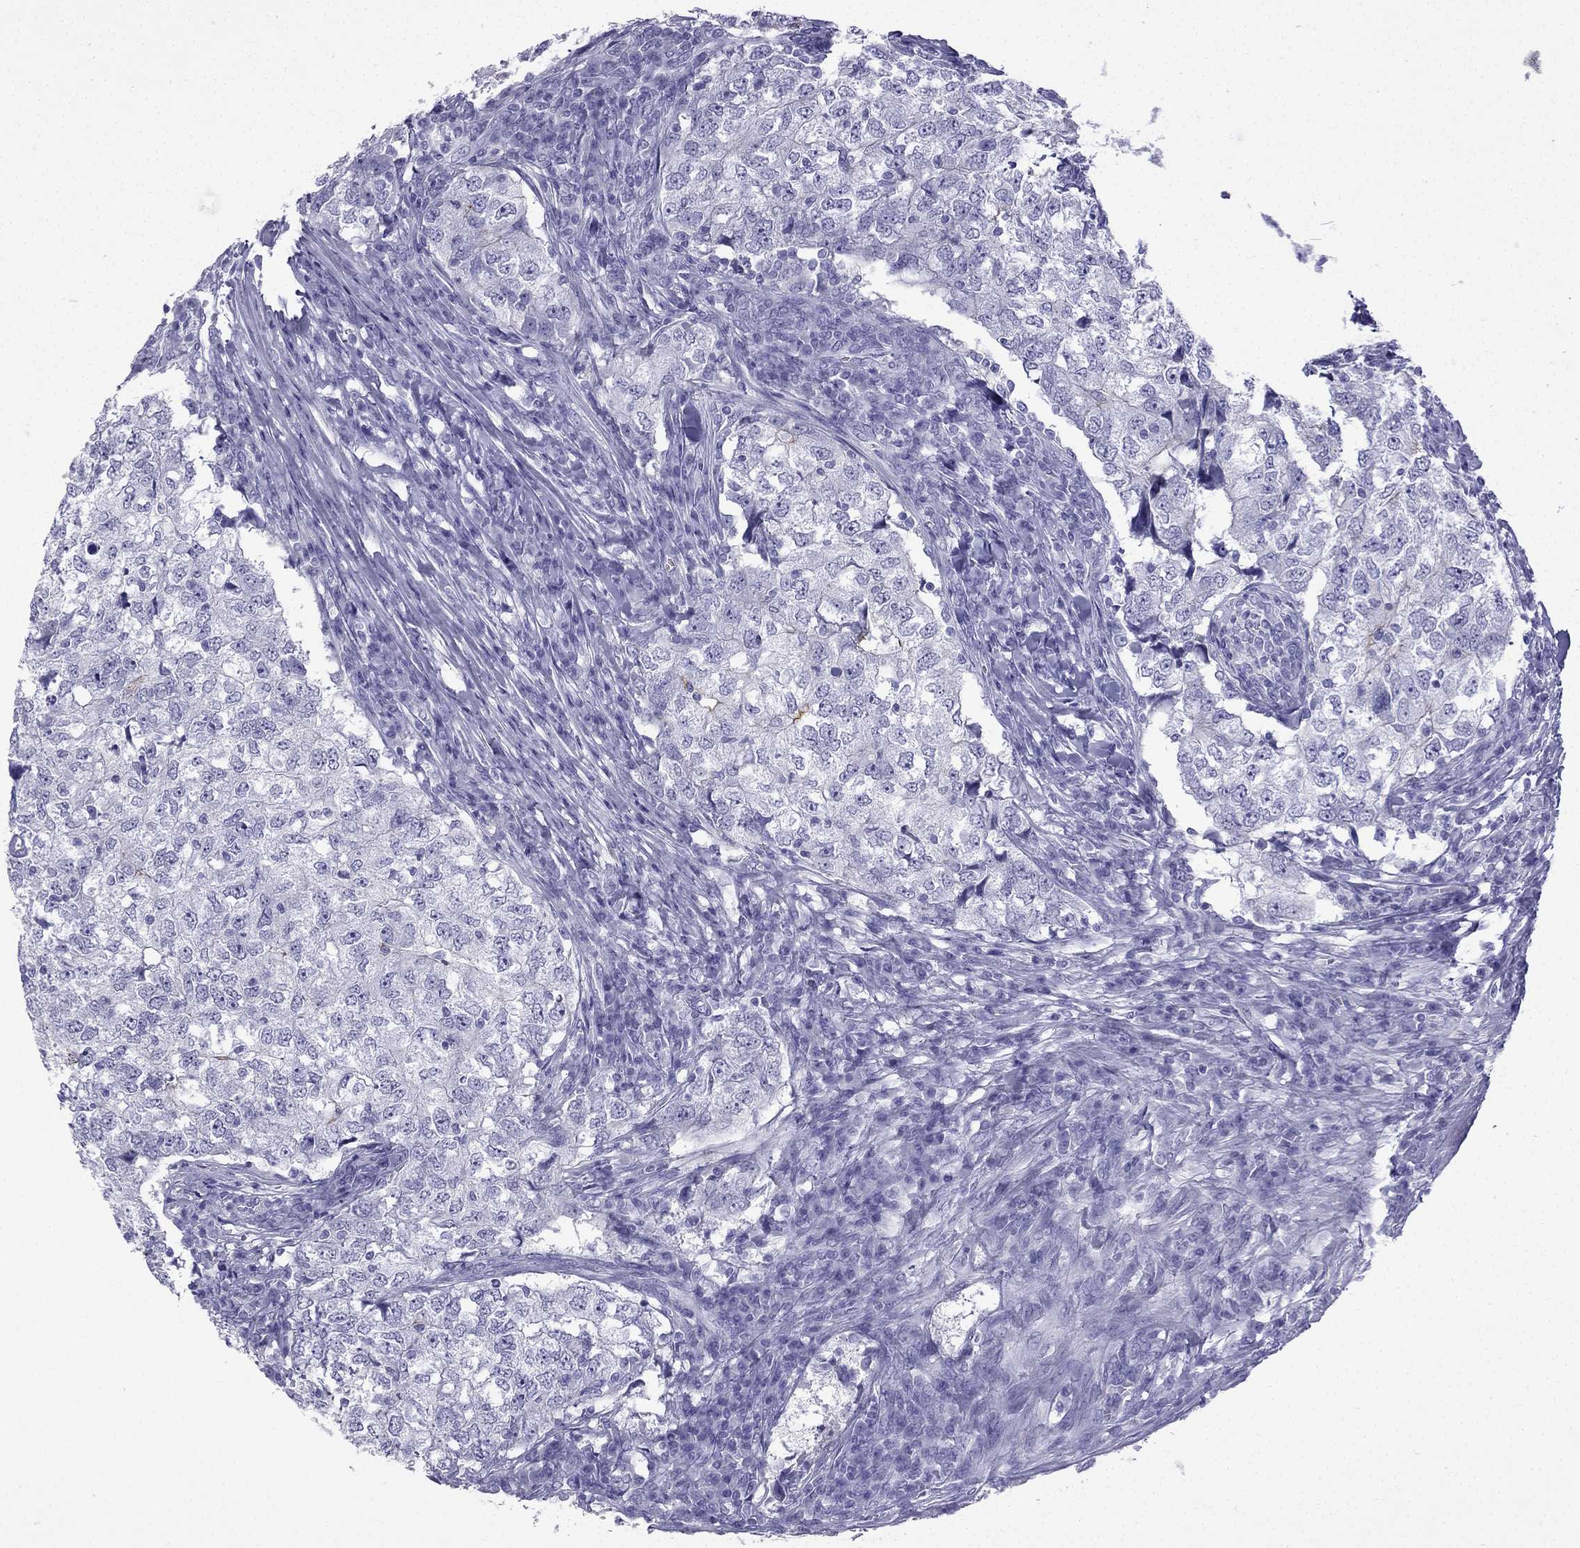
{"staining": {"intensity": "negative", "quantity": "none", "location": "none"}, "tissue": "breast cancer", "cell_type": "Tumor cells", "image_type": "cancer", "snomed": [{"axis": "morphology", "description": "Duct carcinoma"}, {"axis": "topography", "description": "Breast"}], "caption": "A photomicrograph of invasive ductal carcinoma (breast) stained for a protein demonstrates no brown staining in tumor cells. (DAB immunohistochemistry visualized using brightfield microscopy, high magnification).", "gene": "GJA8", "patient": {"sex": "female", "age": 30}}